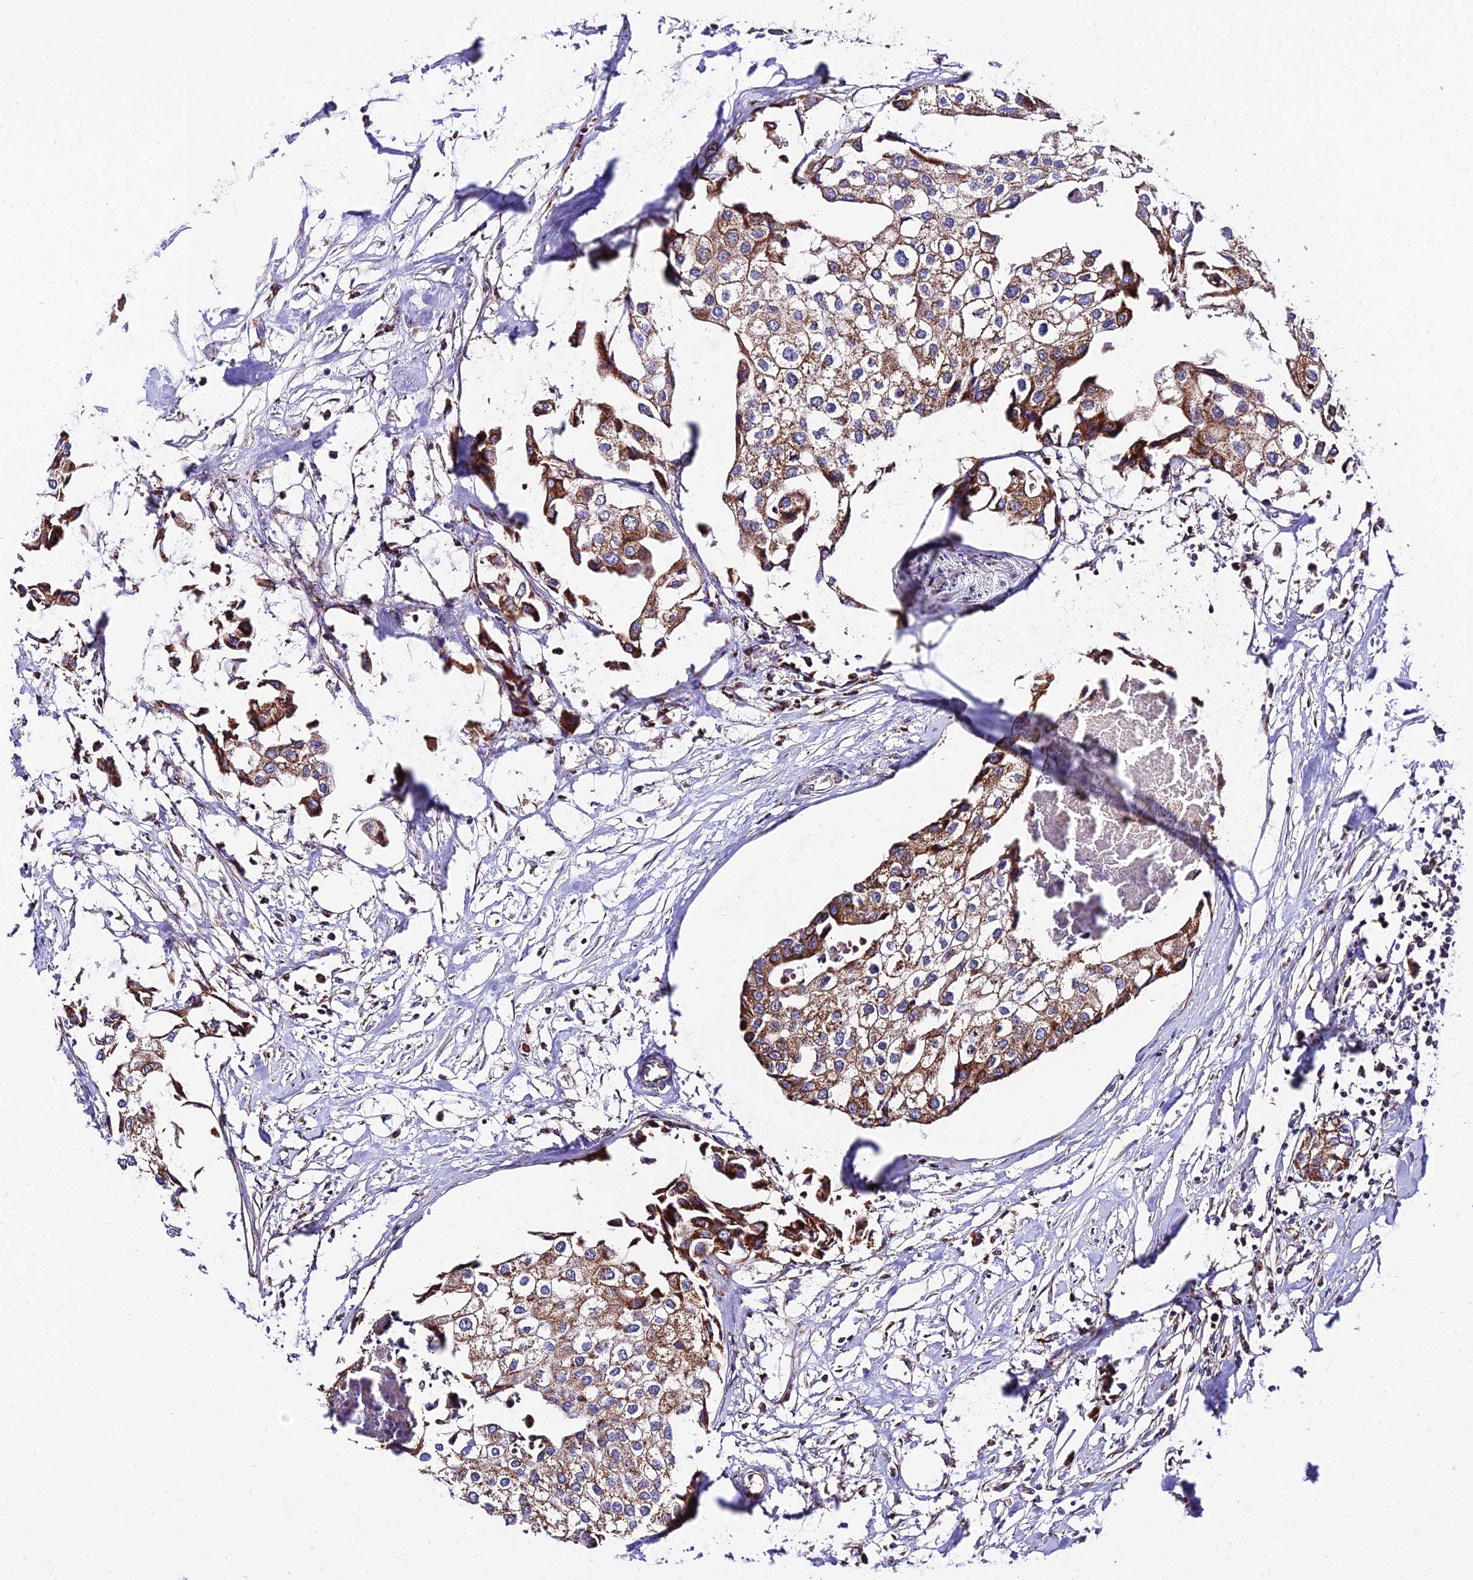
{"staining": {"intensity": "moderate", "quantity": ">75%", "location": "cytoplasmic/membranous"}, "tissue": "urothelial cancer", "cell_type": "Tumor cells", "image_type": "cancer", "snomed": [{"axis": "morphology", "description": "Urothelial carcinoma, High grade"}, {"axis": "topography", "description": "Urinary bladder"}], "caption": "There is medium levels of moderate cytoplasmic/membranous expression in tumor cells of urothelial cancer, as demonstrated by immunohistochemical staining (brown color).", "gene": "OCIAD1", "patient": {"sex": "male", "age": 64}}